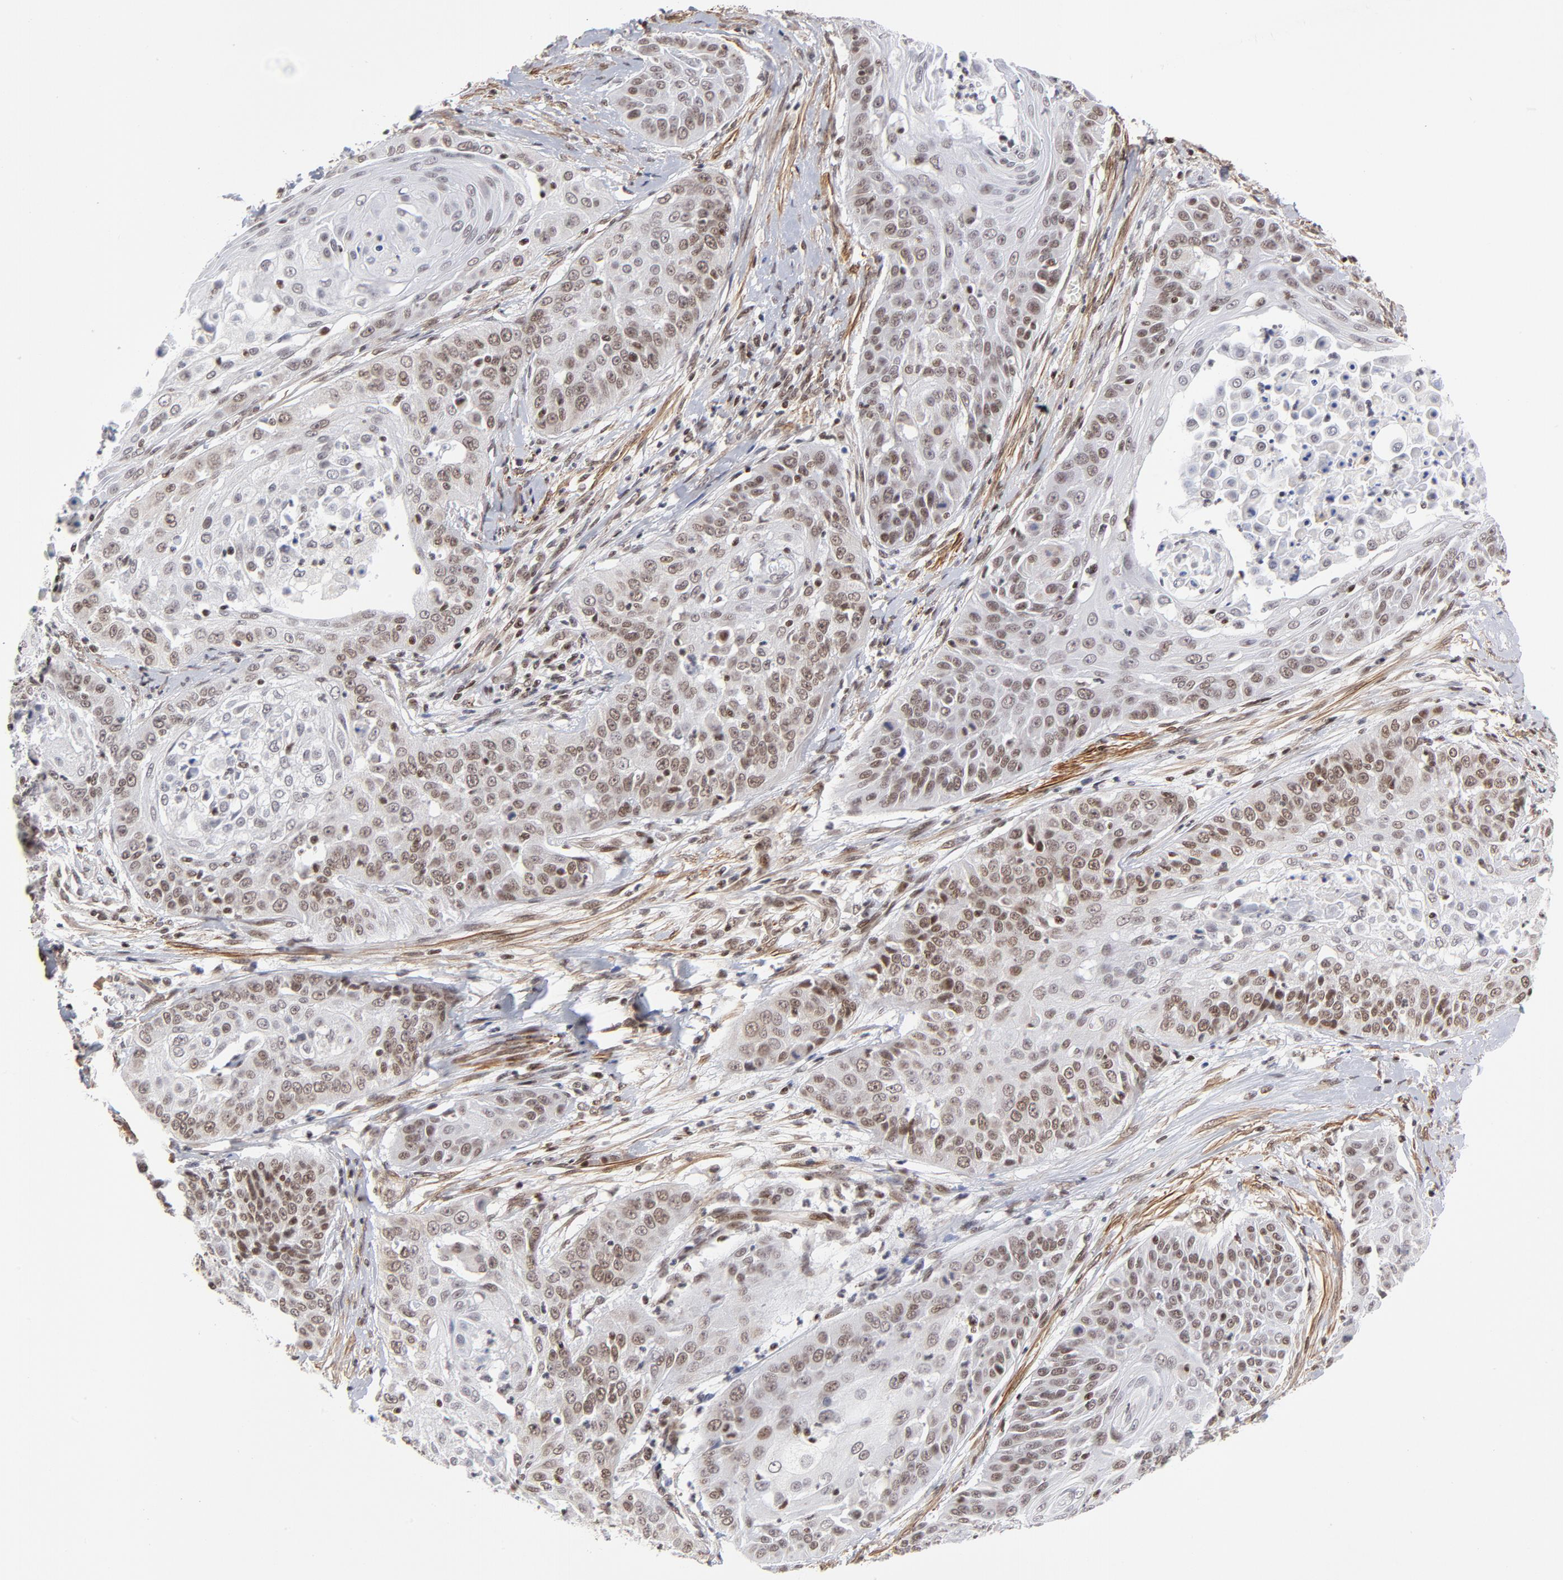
{"staining": {"intensity": "moderate", "quantity": ">75%", "location": "nuclear"}, "tissue": "cervical cancer", "cell_type": "Tumor cells", "image_type": "cancer", "snomed": [{"axis": "morphology", "description": "Squamous cell carcinoma, NOS"}, {"axis": "topography", "description": "Cervix"}], "caption": "Cervical cancer stained for a protein displays moderate nuclear positivity in tumor cells.", "gene": "CTCF", "patient": {"sex": "female", "age": 64}}